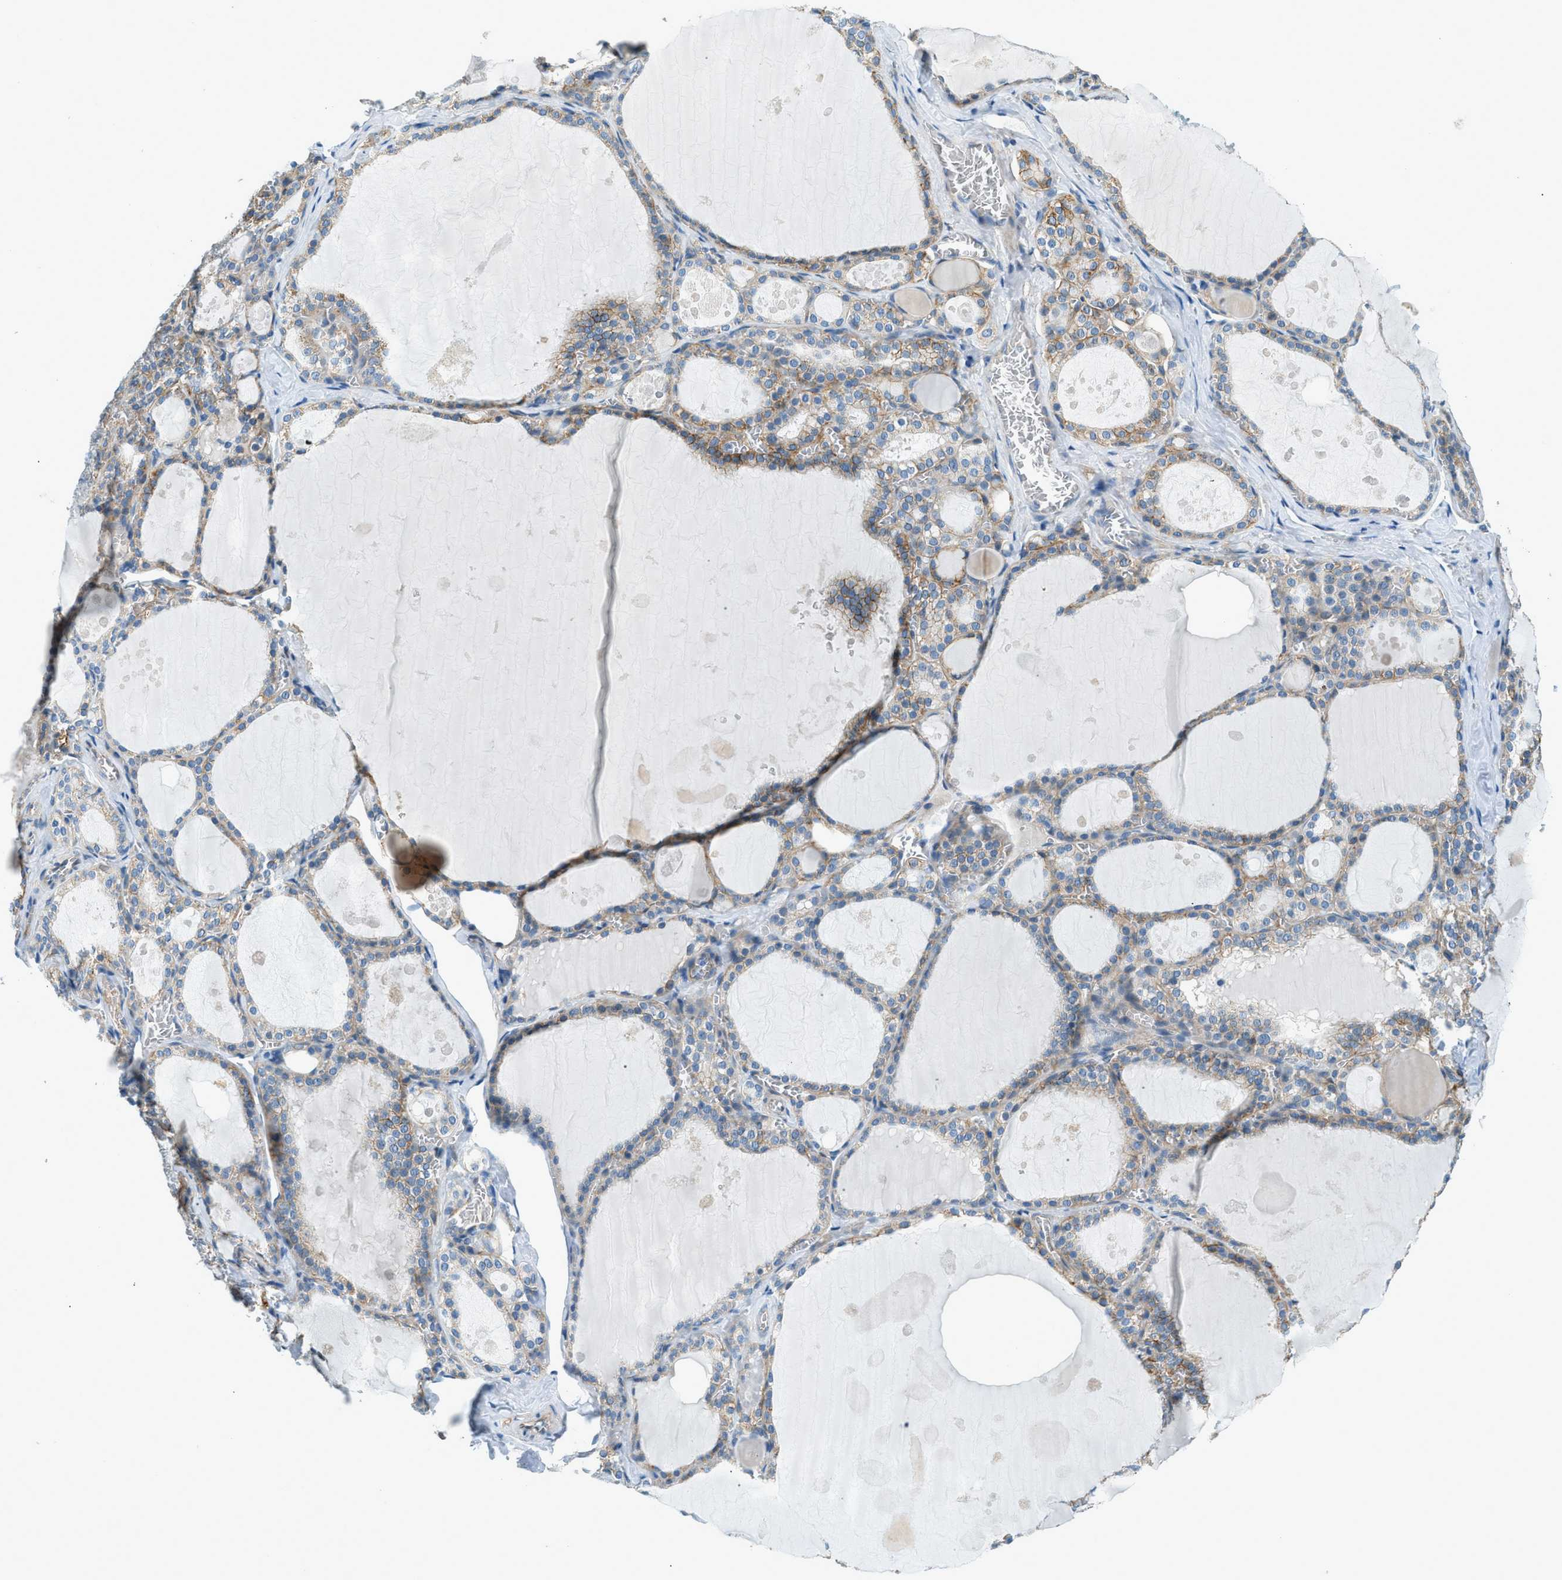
{"staining": {"intensity": "strong", "quantity": "25%-75%", "location": "cytoplasmic/membranous"}, "tissue": "thyroid gland", "cell_type": "Glandular cells", "image_type": "normal", "snomed": [{"axis": "morphology", "description": "Normal tissue, NOS"}, {"axis": "topography", "description": "Thyroid gland"}], "caption": "An image of human thyroid gland stained for a protein shows strong cytoplasmic/membranous brown staining in glandular cells. Using DAB (3,3'-diaminobenzidine) (brown) and hematoxylin (blue) stains, captured at high magnification using brightfield microscopy.", "gene": "ZNF367", "patient": {"sex": "male", "age": 56}}